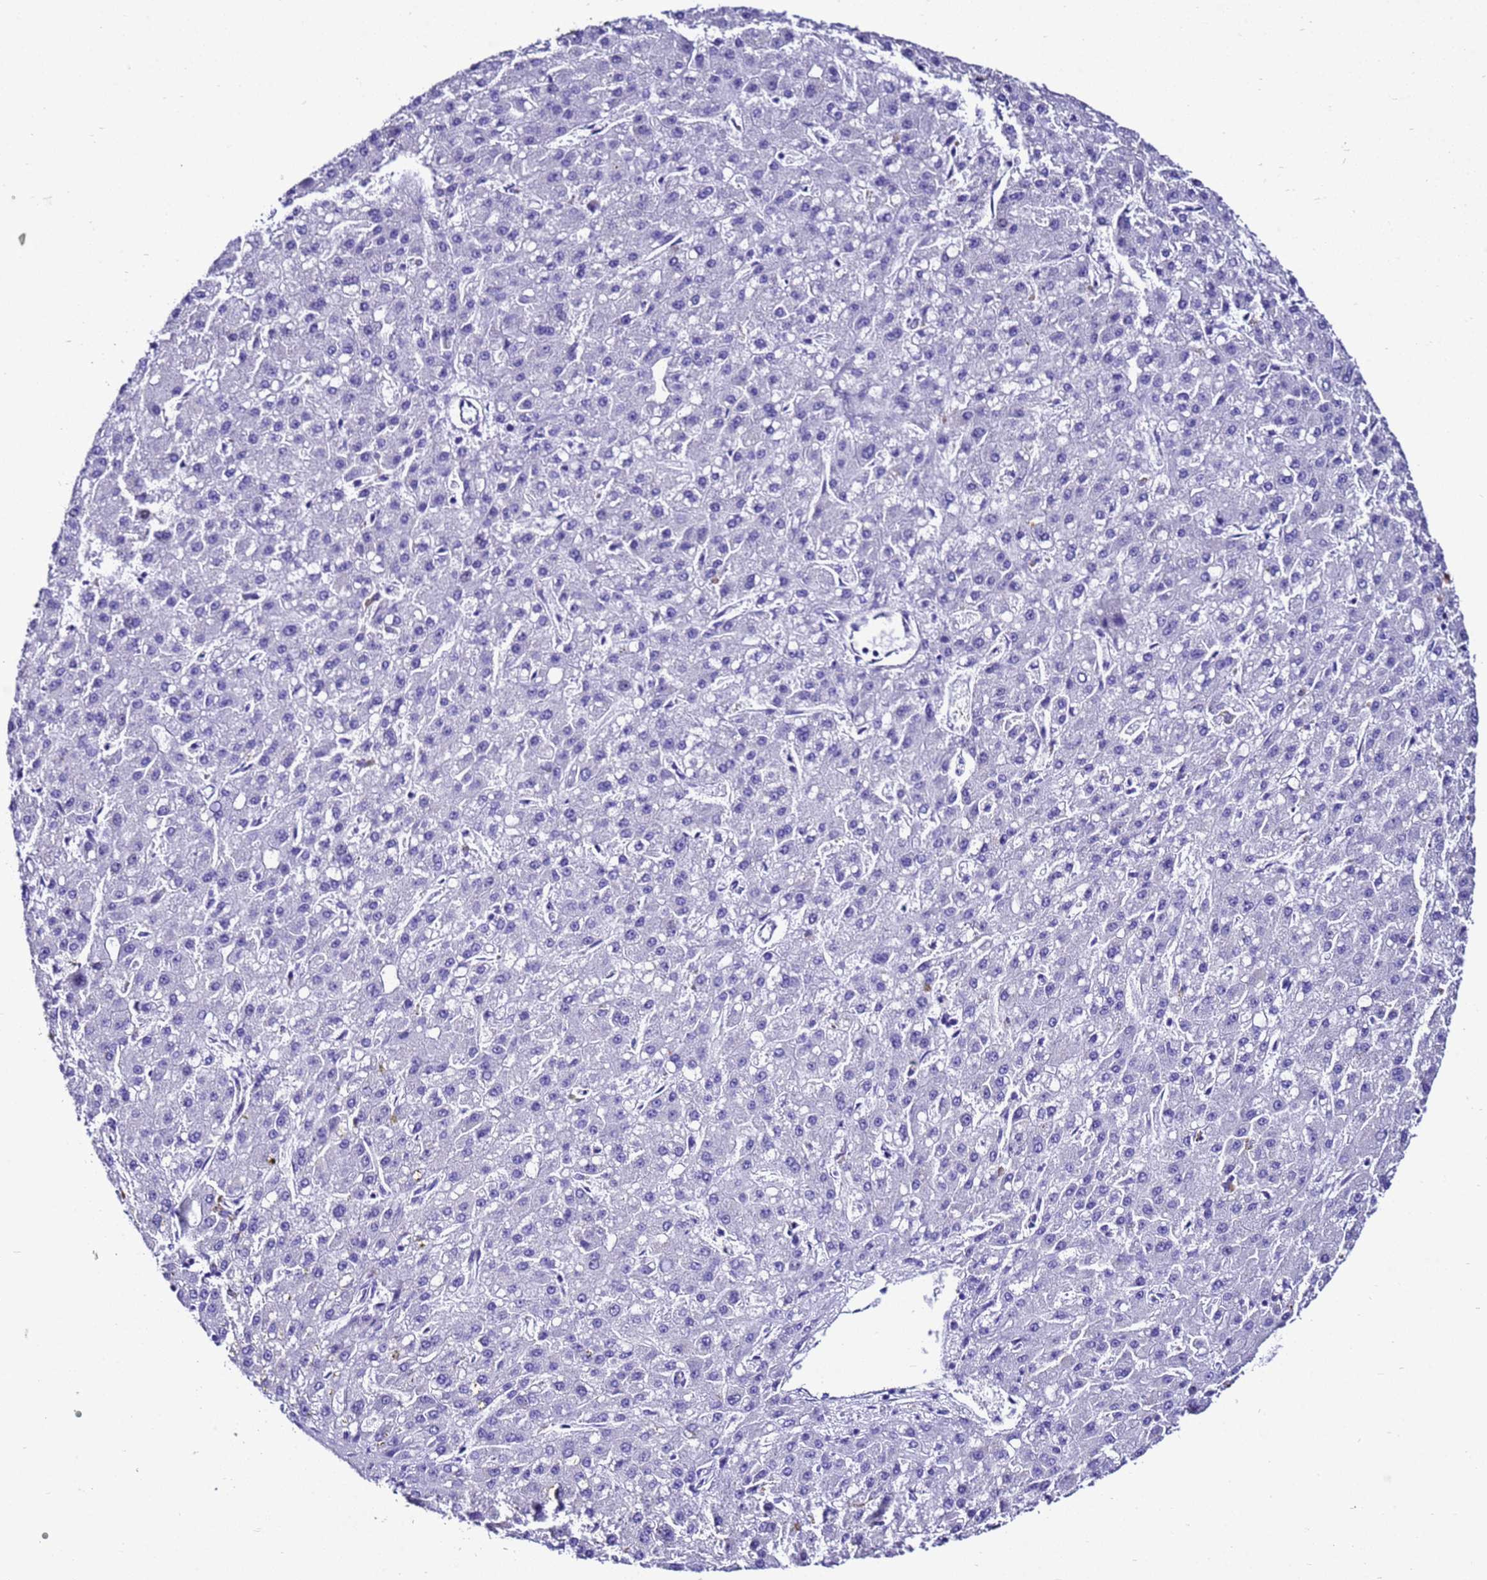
{"staining": {"intensity": "negative", "quantity": "none", "location": "none"}, "tissue": "liver cancer", "cell_type": "Tumor cells", "image_type": "cancer", "snomed": [{"axis": "morphology", "description": "Carcinoma, Hepatocellular, NOS"}, {"axis": "topography", "description": "Liver"}], "caption": "This is an immunohistochemistry (IHC) micrograph of liver cancer (hepatocellular carcinoma). There is no staining in tumor cells.", "gene": "ZNF417", "patient": {"sex": "male", "age": 67}}